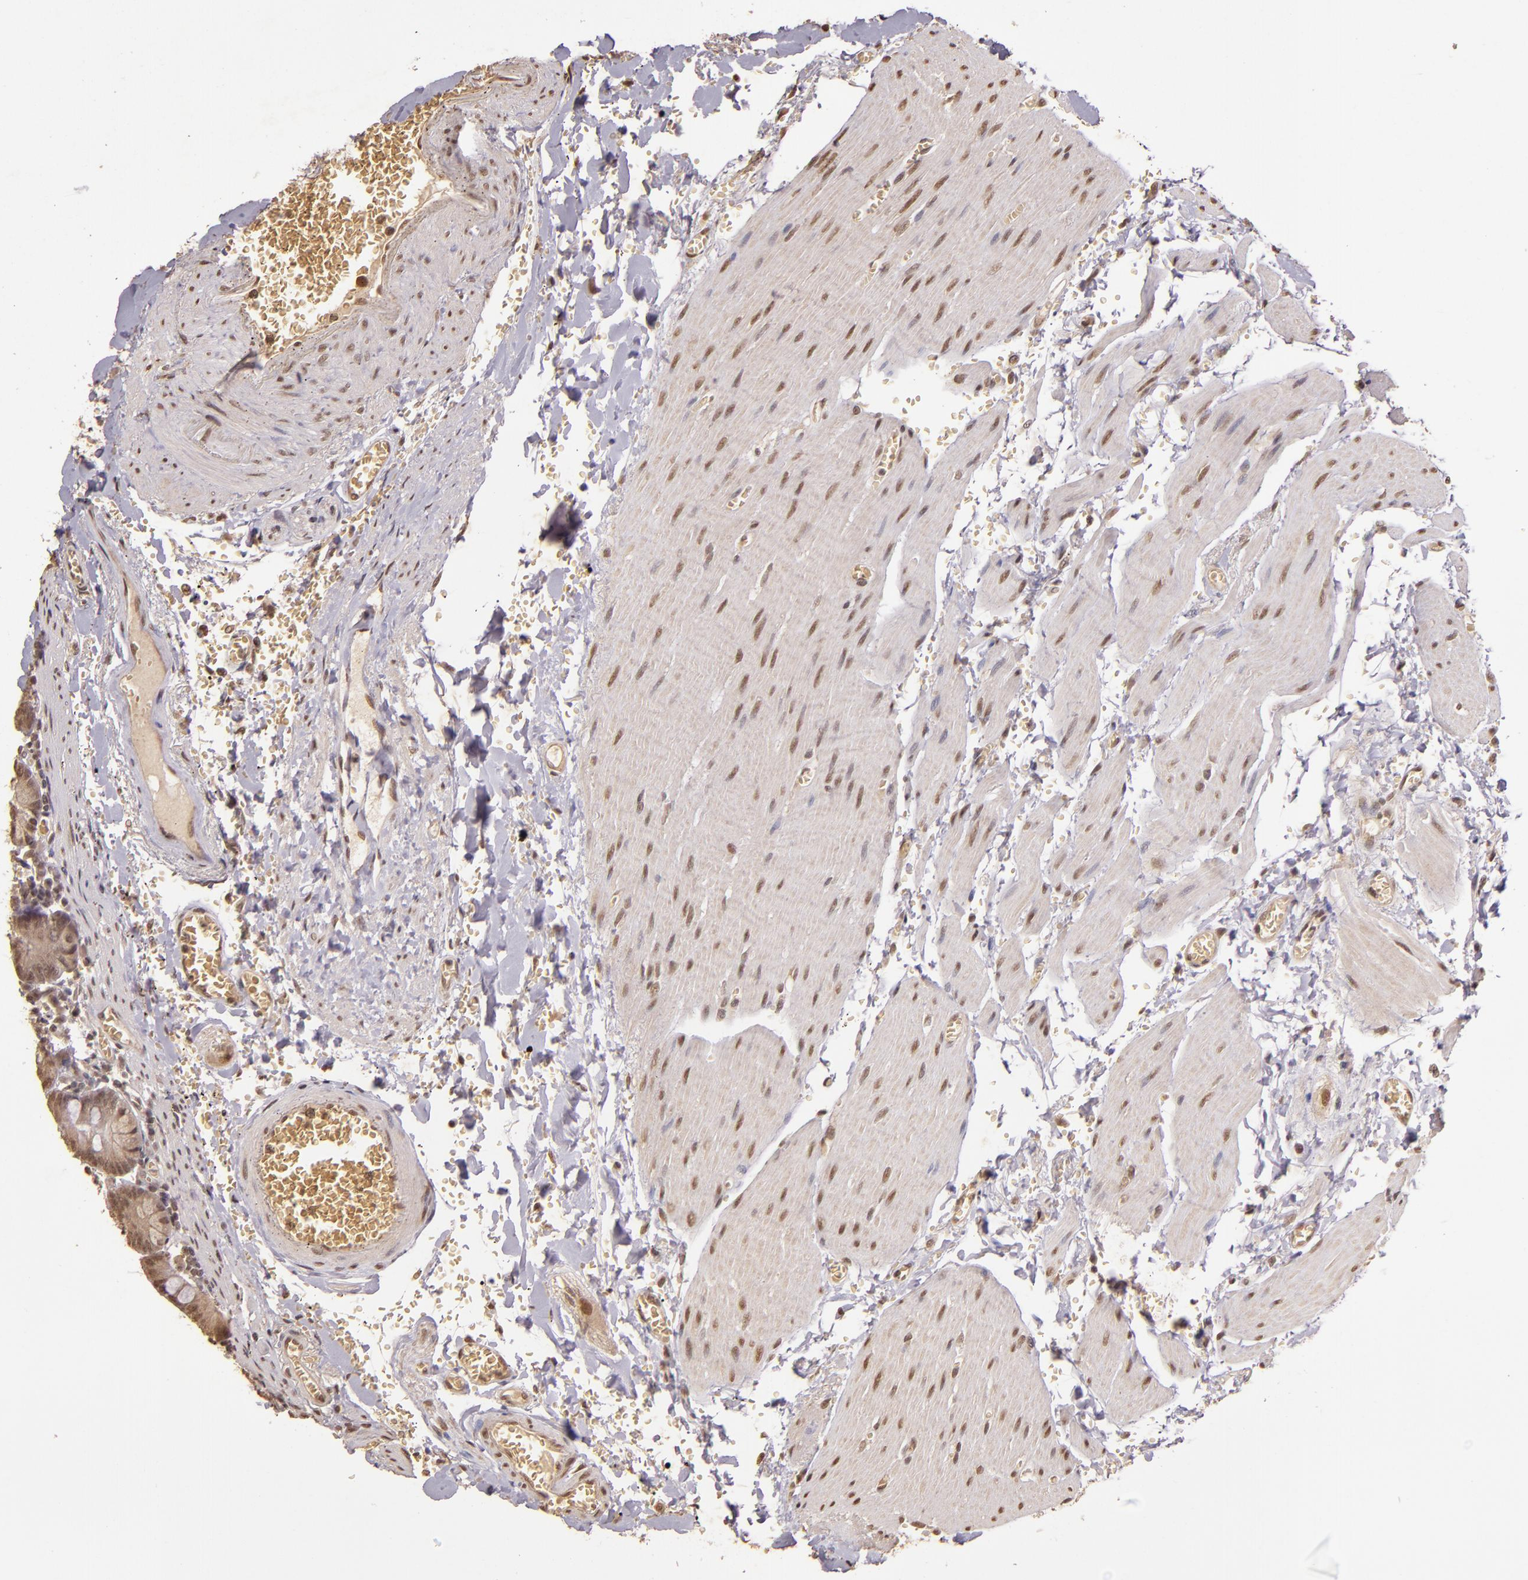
{"staining": {"intensity": "weak", "quantity": ">75%", "location": "cytoplasmic/membranous,nuclear"}, "tissue": "small intestine", "cell_type": "Glandular cells", "image_type": "normal", "snomed": [{"axis": "morphology", "description": "Normal tissue, NOS"}, {"axis": "topography", "description": "Small intestine"}], "caption": "Small intestine stained with immunohistochemistry (IHC) displays weak cytoplasmic/membranous,nuclear positivity in approximately >75% of glandular cells.", "gene": "CUL1", "patient": {"sex": "male", "age": 71}}